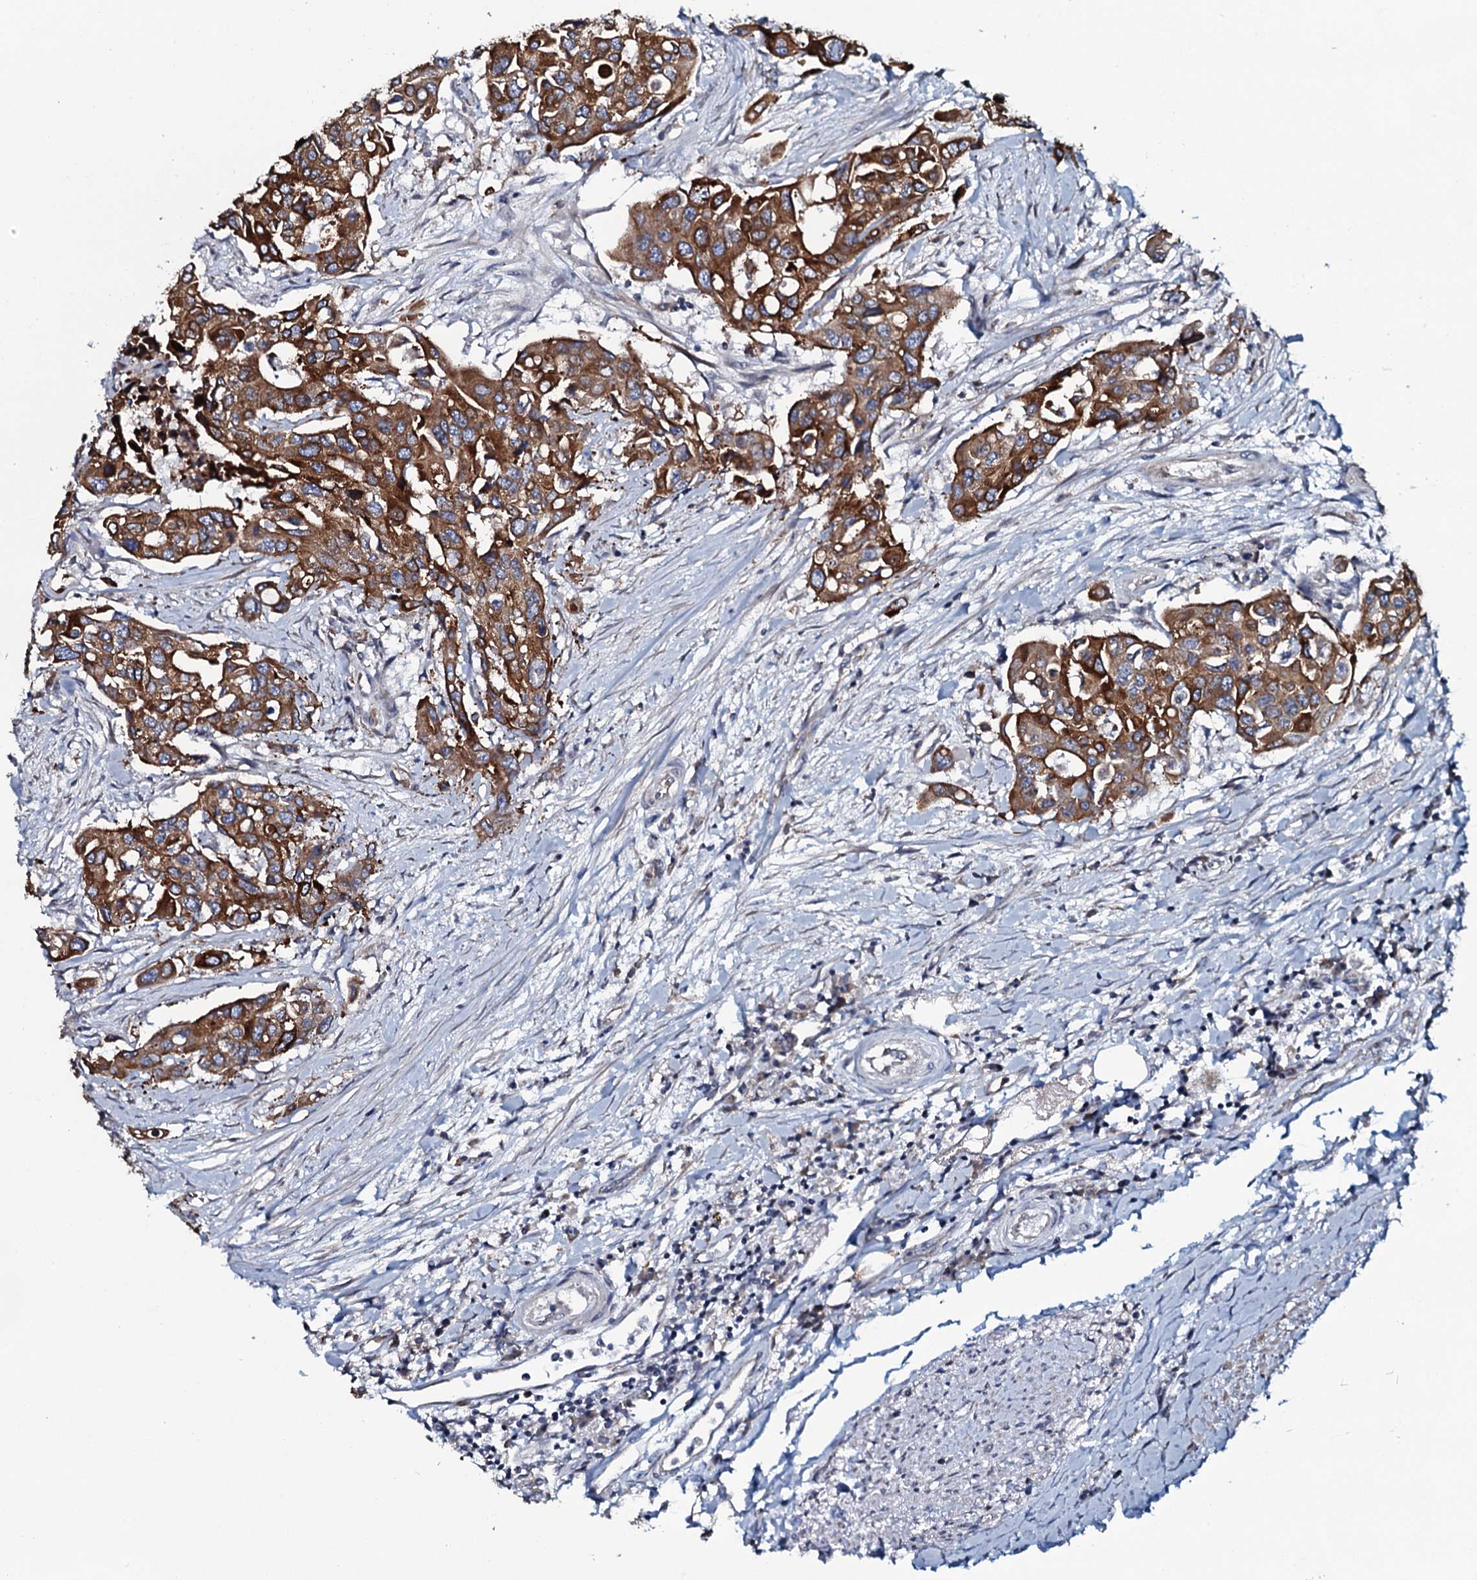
{"staining": {"intensity": "strong", "quantity": ">75%", "location": "cytoplasmic/membranous"}, "tissue": "colorectal cancer", "cell_type": "Tumor cells", "image_type": "cancer", "snomed": [{"axis": "morphology", "description": "Adenocarcinoma, NOS"}, {"axis": "topography", "description": "Colon"}], "caption": "Tumor cells exhibit high levels of strong cytoplasmic/membranous positivity in about >75% of cells in human adenocarcinoma (colorectal).", "gene": "TMEM151A", "patient": {"sex": "male", "age": 77}}